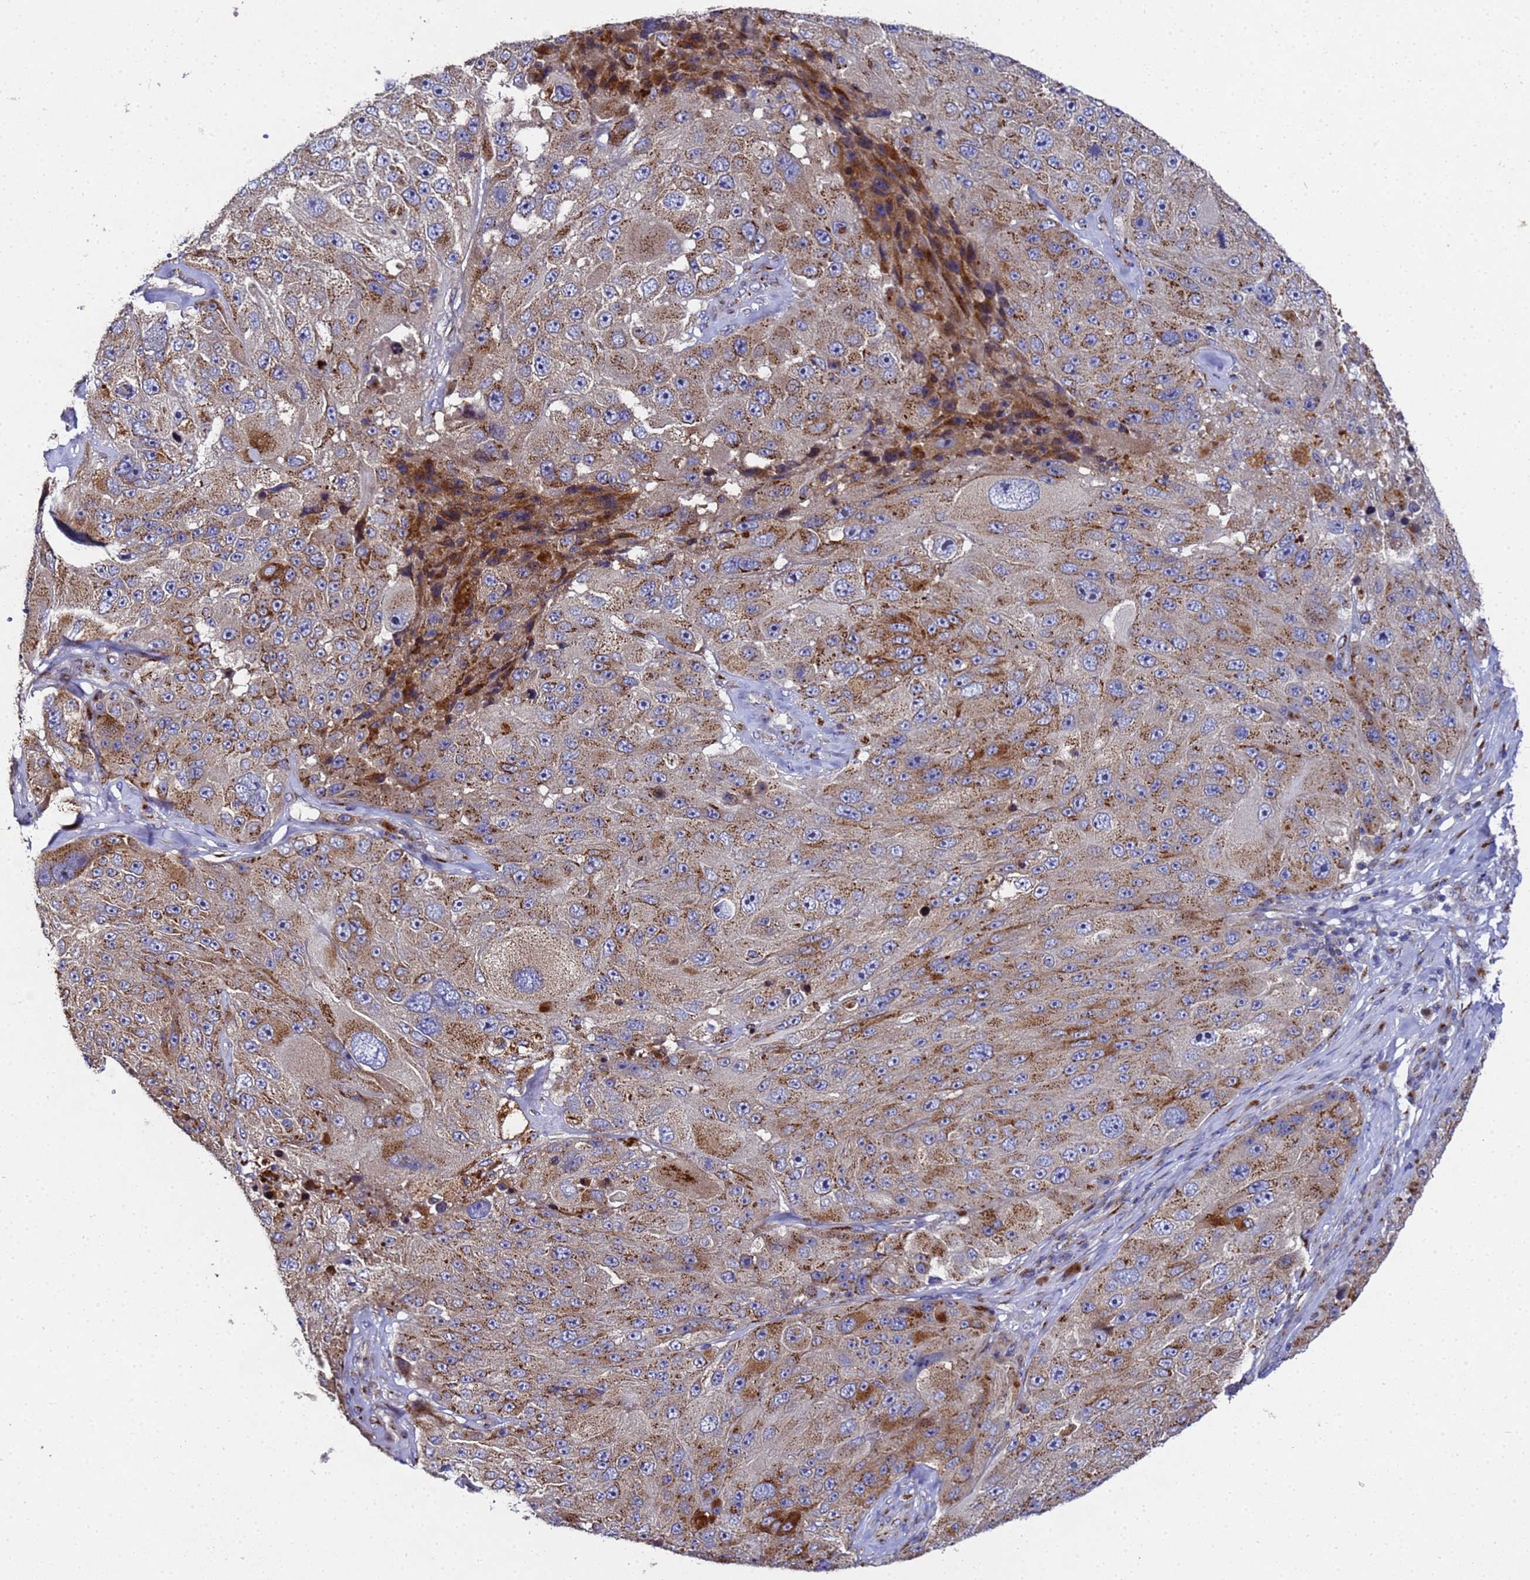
{"staining": {"intensity": "moderate", "quantity": "25%-75%", "location": "cytoplasmic/membranous"}, "tissue": "melanoma", "cell_type": "Tumor cells", "image_type": "cancer", "snomed": [{"axis": "morphology", "description": "Malignant melanoma, Metastatic site"}, {"axis": "topography", "description": "Lymph node"}], "caption": "Melanoma stained with DAB immunohistochemistry demonstrates medium levels of moderate cytoplasmic/membranous expression in approximately 25%-75% of tumor cells. The protein is shown in brown color, while the nuclei are stained blue.", "gene": "NSUN6", "patient": {"sex": "male", "age": 62}}